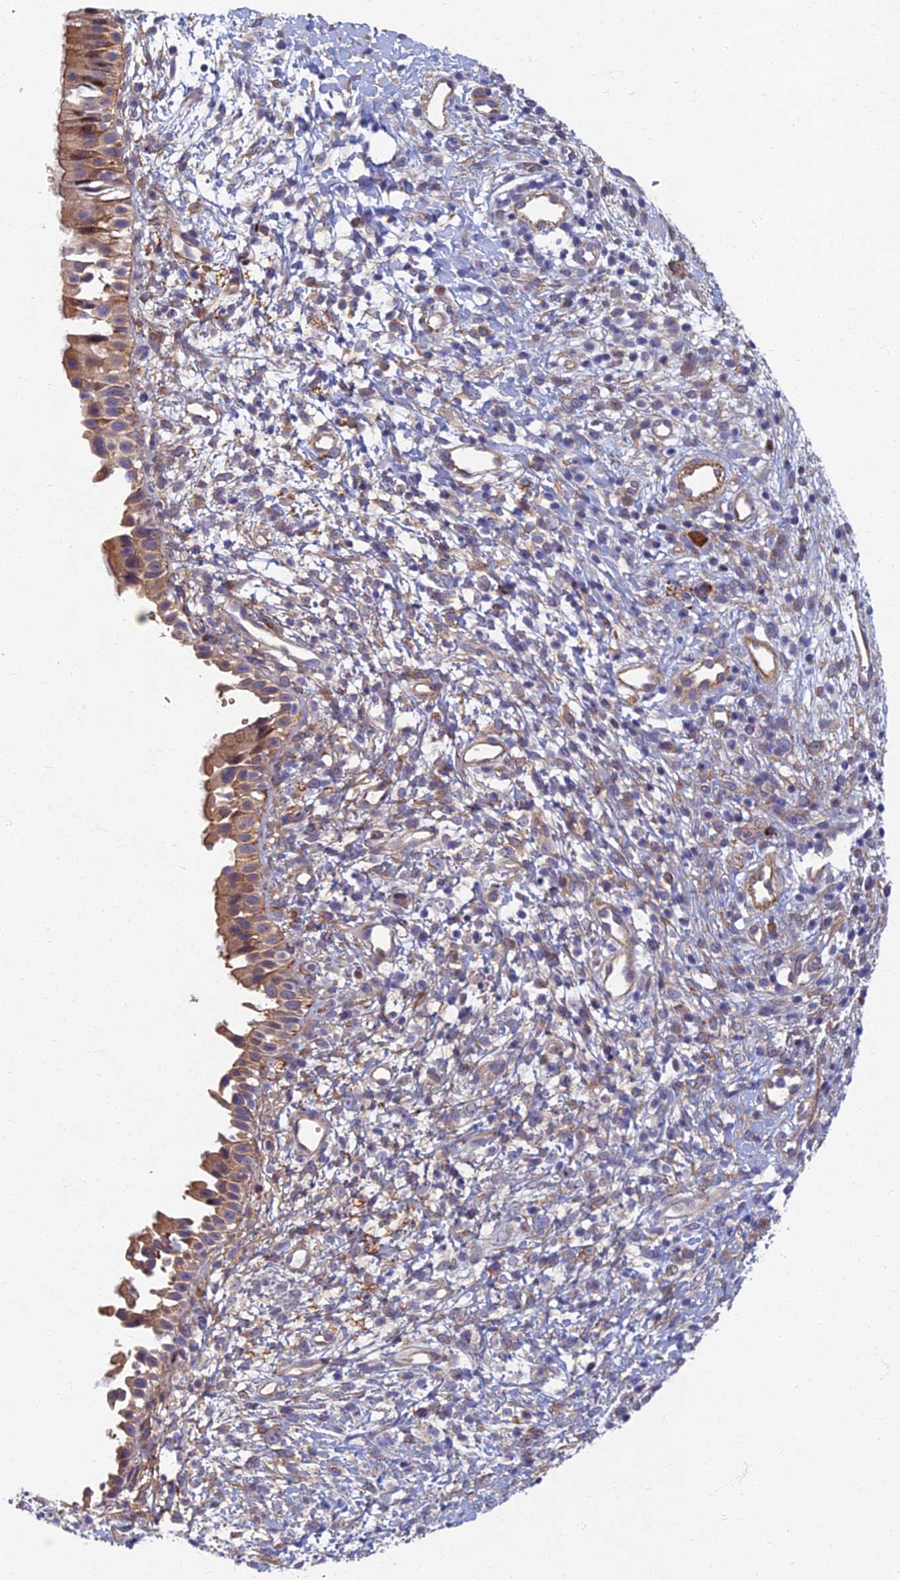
{"staining": {"intensity": "moderate", "quantity": "25%-75%", "location": "cytoplasmic/membranous"}, "tissue": "nasopharynx", "cell_type": "Respiratory epithelial cells", "image_type": "normal", "snomed": [{"axis": "morphology", "description": "Normal tissue, NOS"}, {"axis": "topography", "description": "Nasopharynx"}], "caption": "IHC micrograph of benign nasopharynx stained for a protein (brown), which displays medium levels of moderate cytoplasmic/membranous staining in approximately 25%-75% of respiratory epithelial cells.", "gene": "RHBDL2", "patient": {"sex": "male", "age": 22}}